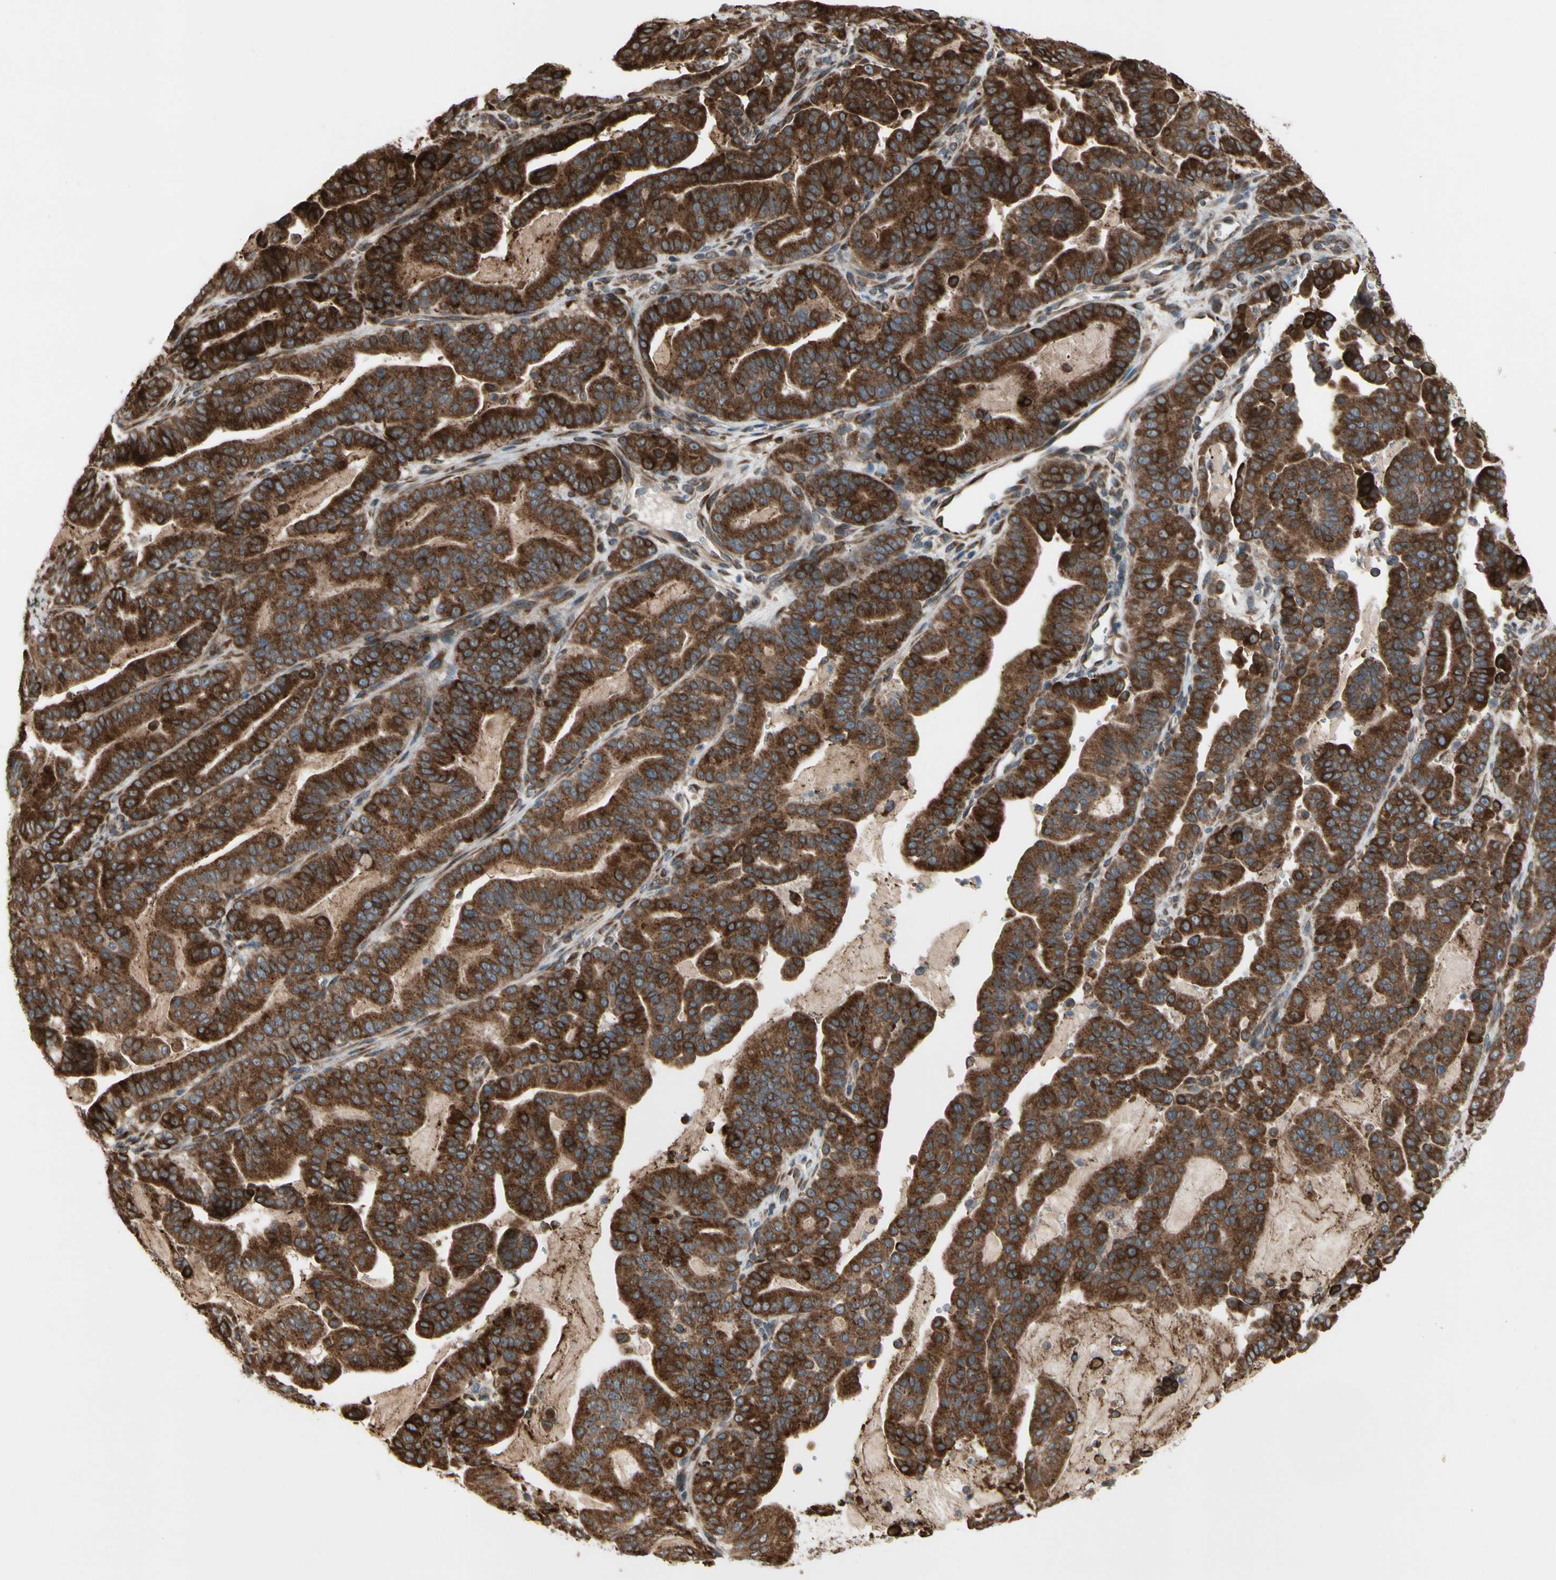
{"staining": {"intensity": "strong", "quantity": ">75%", "location": "cytoplasmic/membranous"}, "tissue": "pancreatic cancer", "cell_type": "Tumor cells", "image_type": "cancer", "snomed": [{"axis": "morphology", "description": "Adenocarcinoma, NOS"}, {"axis": "topography", "description": "Pancreas"}], "caption": "Tumor cells reveal strong cytoplasmic/membranous staining in about >75% of cells in adenocarcinoma (pancreatic). Using DAB (3,3'-diaminobenzidine) (brown) and hematoxylin (blue) stains, captured at high magnification using brightfield microscopy.", "gene": "SLC39A9", "patient": {"sex": "male", "age": 63}}